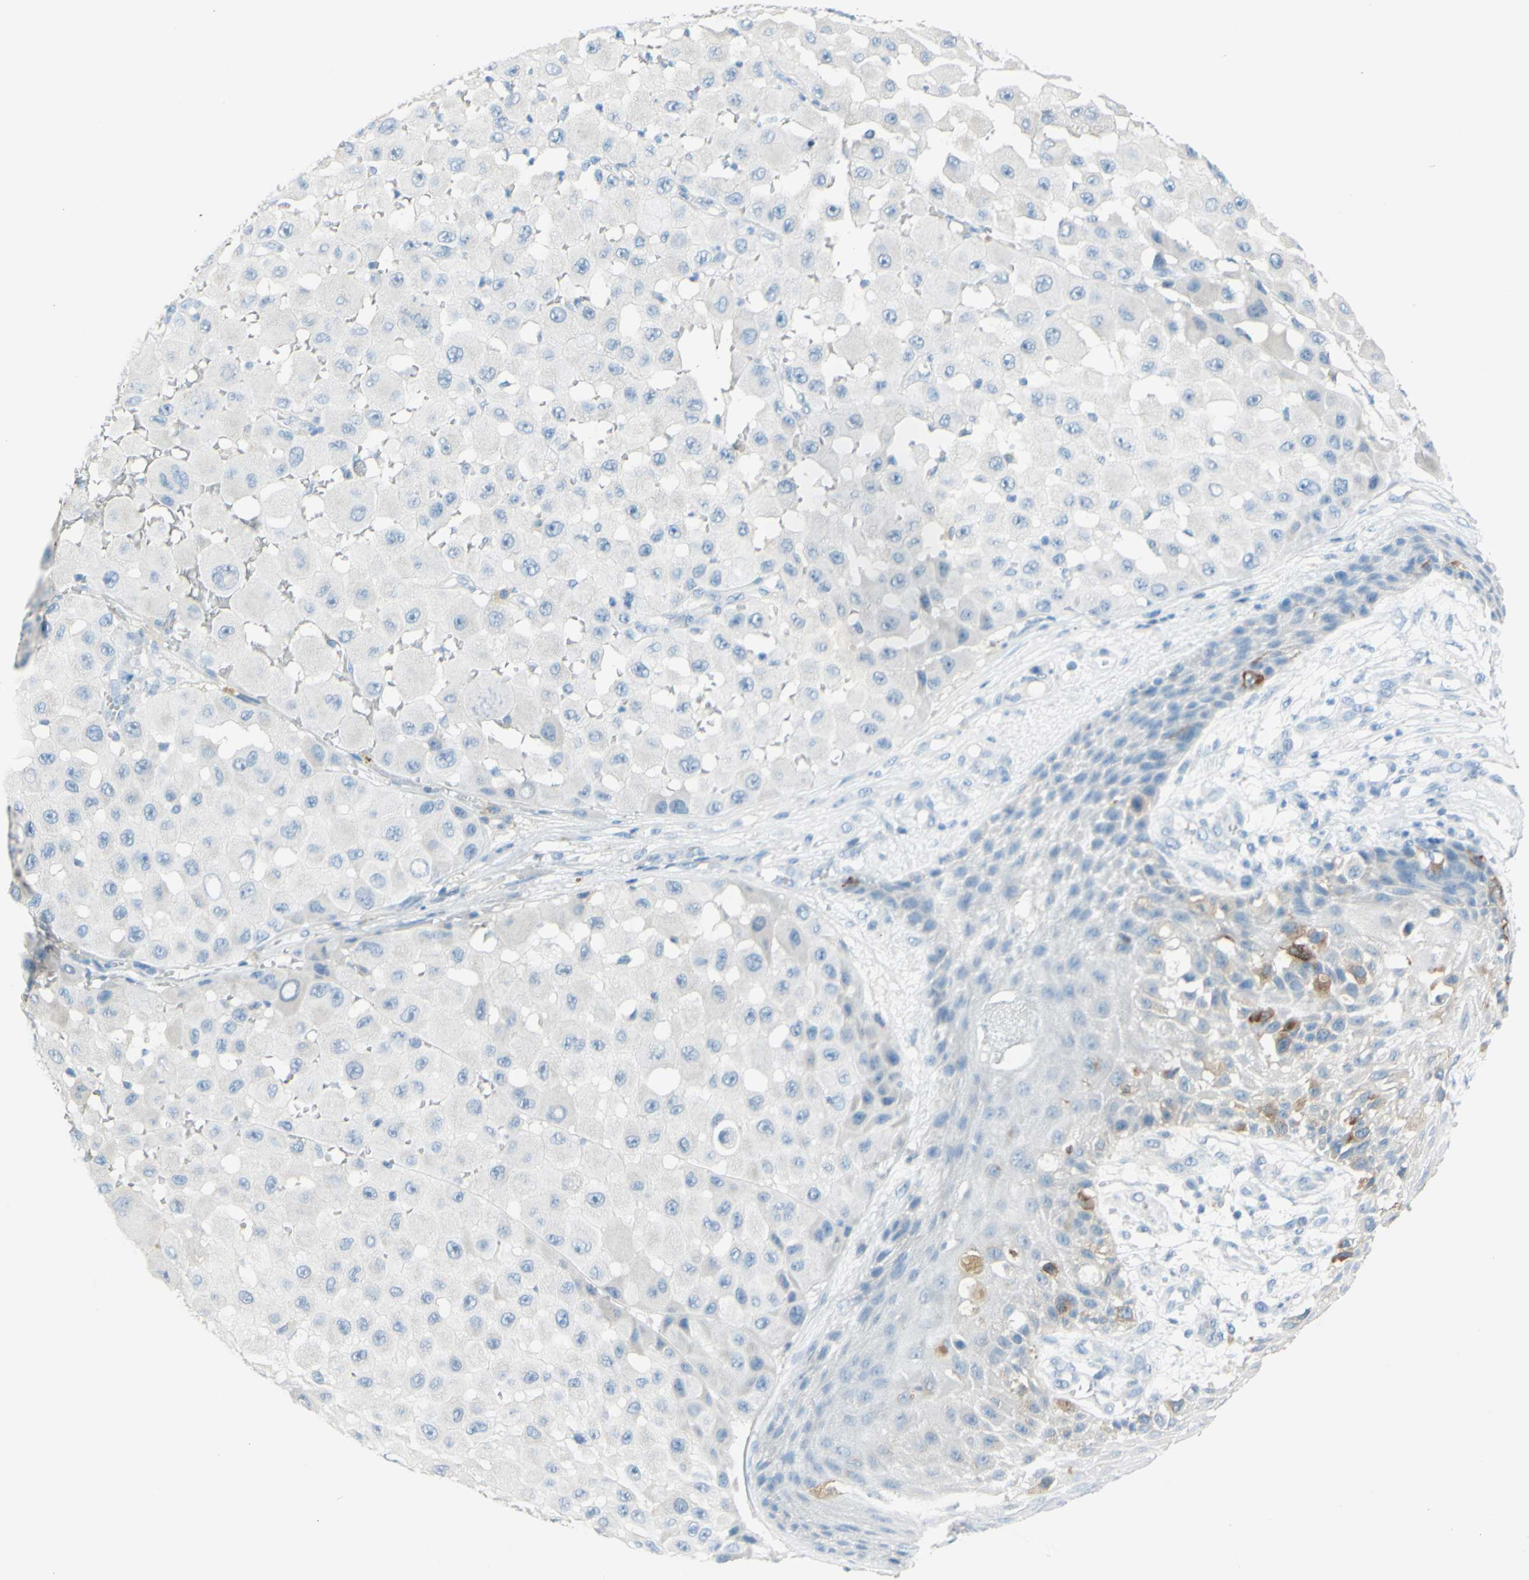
{"staining": {"intensity": "moderate", "quantity": "<25%", "location": "cytoplasmic/membranous"}, "tissue": "melanoma", "cell_type": "Tumor cells", "image_type": "cancer", "snomed": [{"axis": "morphology", "description": "Malignant melanoma, NOS"}, {"axis": "topography", "description": "Skin"}], "caption": "Moderate cytoplasmic/membranous protein positivity is seen in approximately <25% of tumor cells in malignant melanoma.", "gene": "DCT", "patient": {"sex": "female", "age": 81}}